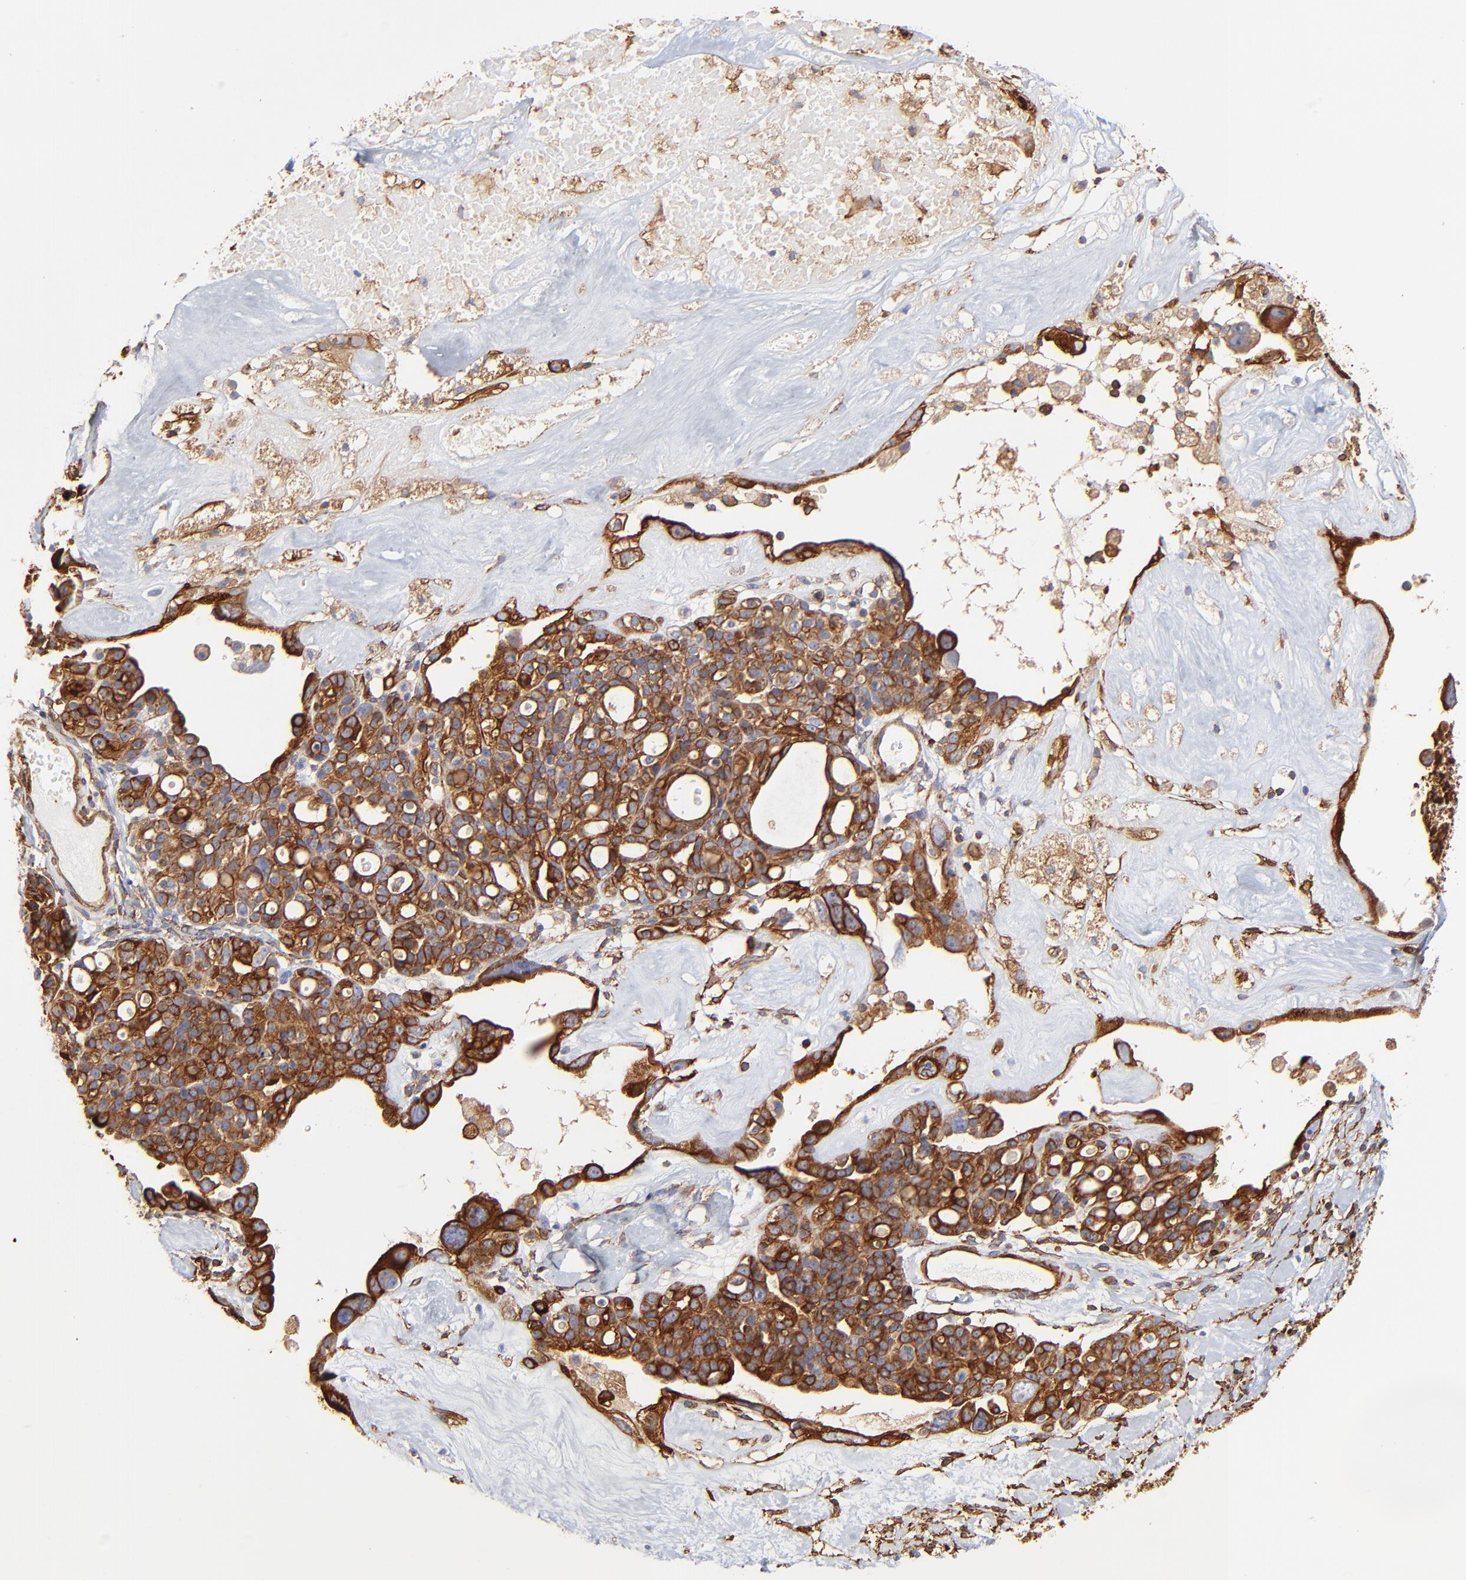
{"staining": {"intensity": "strong", "quantity": ">75%", "location": "cytoplasmic/membranous"}, "tissue": "ovarian cancer", "cell_type": "Tumor cells", "image_type": "cancer", "snomed": [{"axis": "morphology", "description": "Cystadenocarcinoma, serous, NOS"}, {"axis": "topography", "description": "Ovary"}], "caption": "Immunohistochemistry (IHC) image of neoplastic tissue: human ovarian serous cystadenocarcinoma stained using immunohistochemistry (IHC) exhibits high levels of strong protein expression localized specifically in the cytoplasmic/membranous of tumor cells, appearing as a cytoplasmic/membranous brown color.", "gene": "FLNA", "patient": {"sex": "female", "age": 66}}